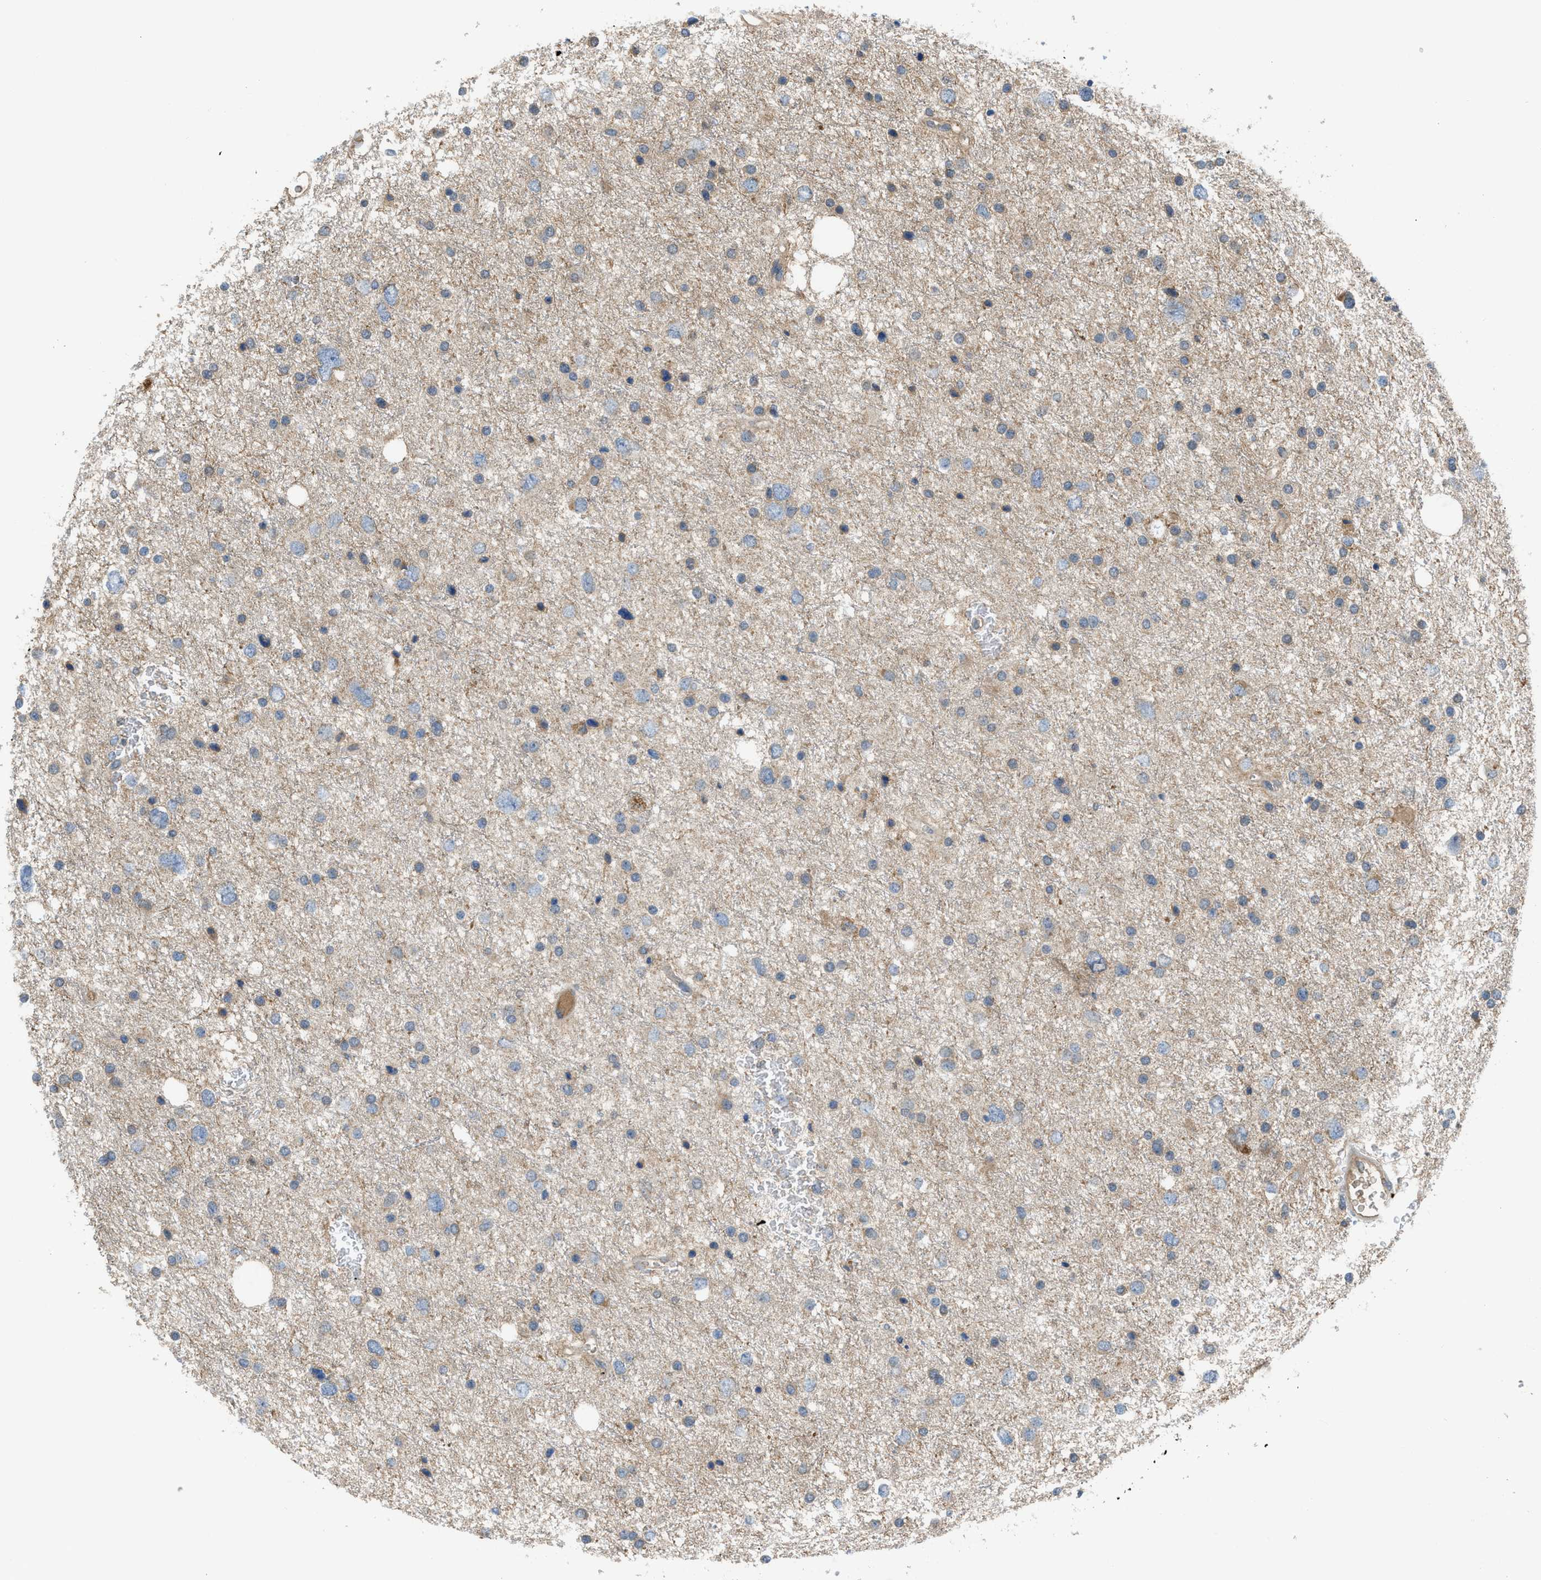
{"staining": {"intensity": "weak", "quantity": "25%-75%", "location": "cytoplasmic/membranous"}, "tissue": "glioma", "cell_type": "Tumor cells", "image_type": "cancer", "snomed": [{"axis": "morphology", "description": "Glioma, malignant, Low grade"}, {"axis": "topography", "description": "Brain"}], "caption": "Malignant low-grade glioma stained for a protein reveals weak cytoplasmic/membranous positivity in tumor cells.", "gene": "PAFAH2", "patient": {"sex": "female", "age": 37}}